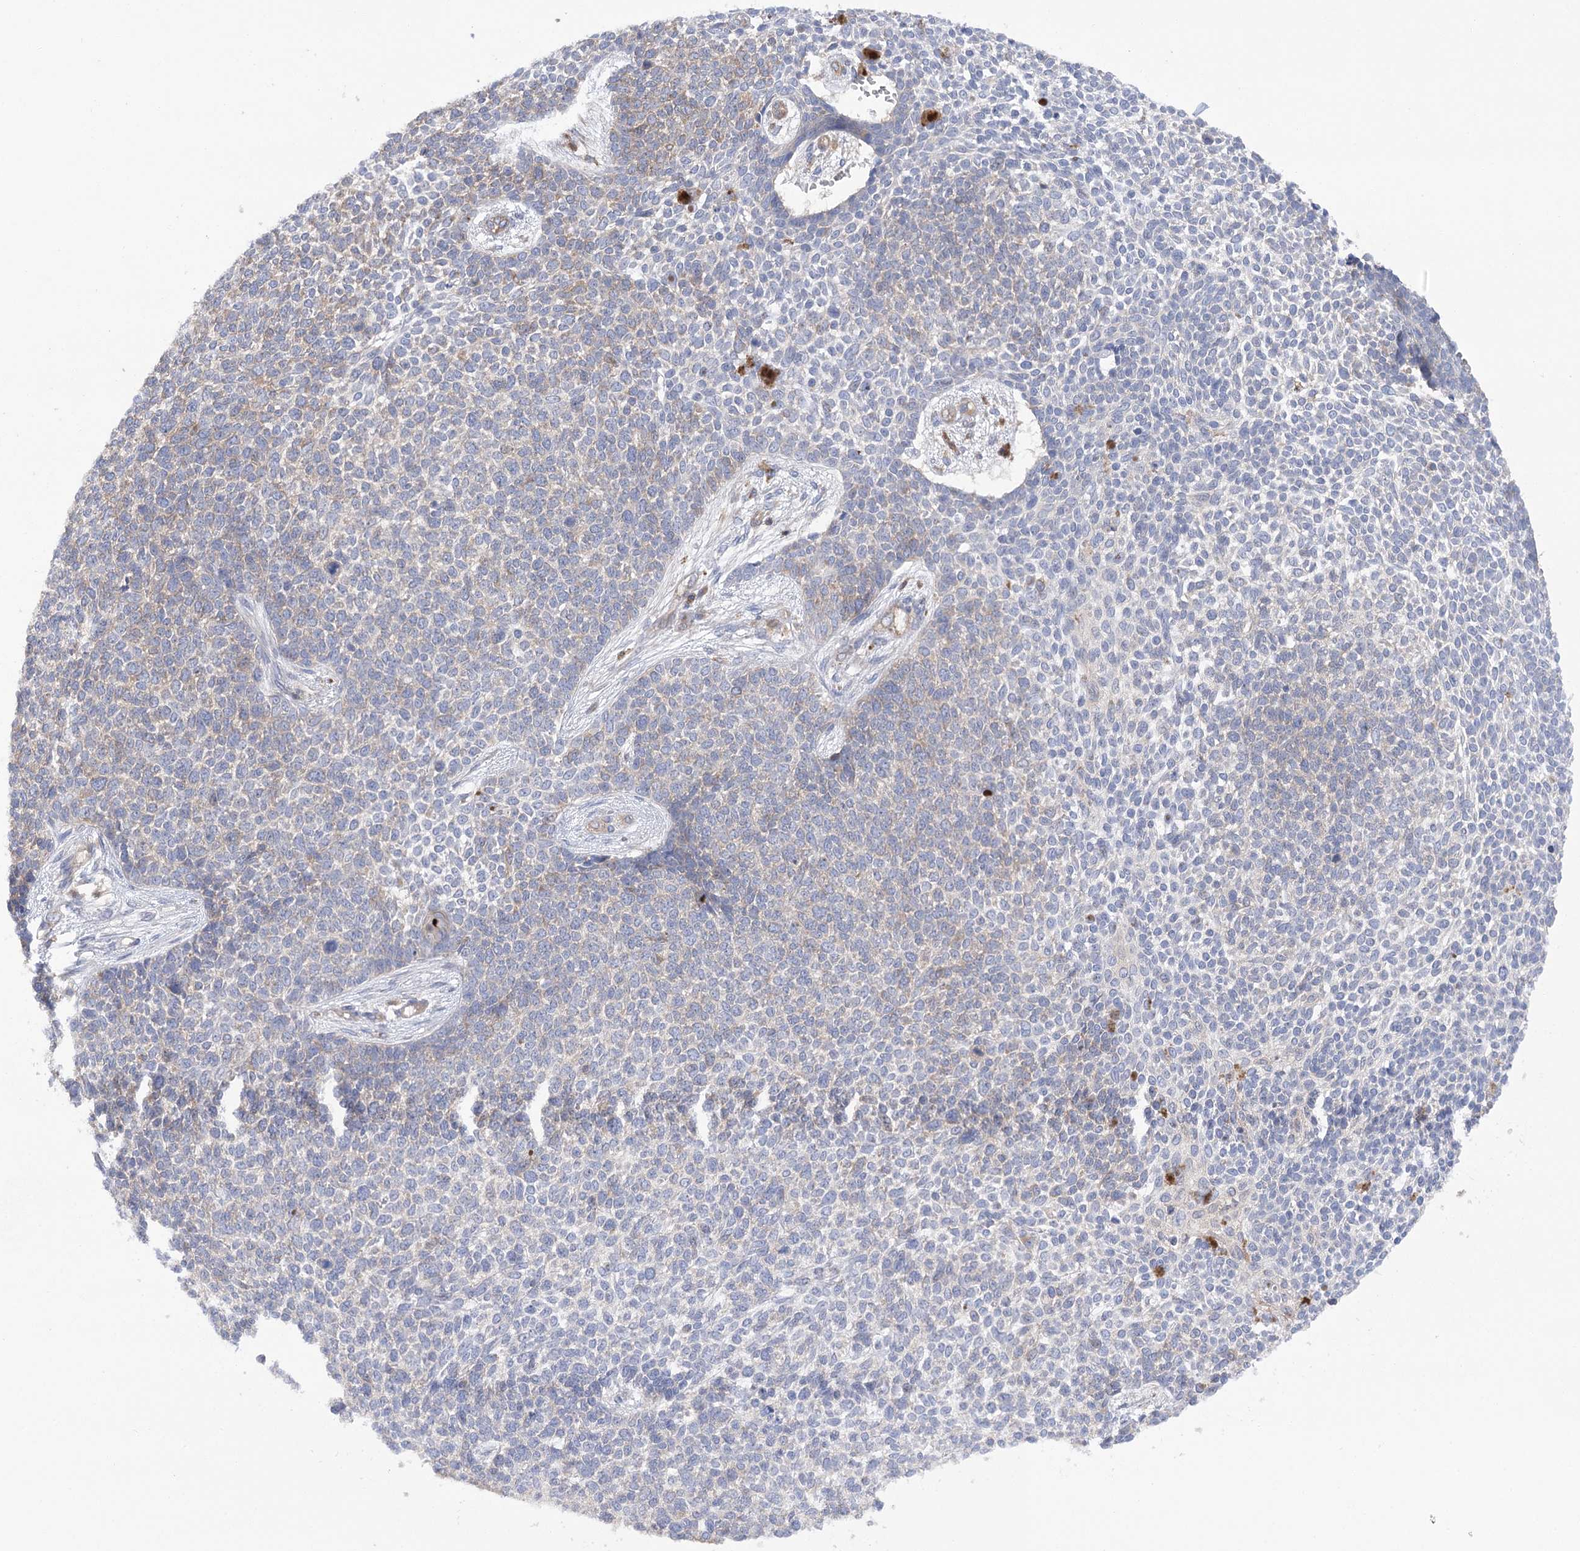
{"staining": {"intensity": "weak", "quantity": "25%-75%", "location": "cytoplasmic/membranous"}, "tissue": "skin cancer", "cell_type": "Tumor cells", "image_type": "cancer", "snomed": [{"axis": "morphology", "description": "Basal cell carcinoma"}, {"axis": "topography", "description": "Skin"}], "caption": "About 25%-75% of tumor cells in skin basal cell carcinoma demonstrate weak cytoplasmic/membranous protein expression as visualized by brown immunohistochemical staining.", "gene": "VPS37B", "patient": {"sex": "female", "age": 84}}